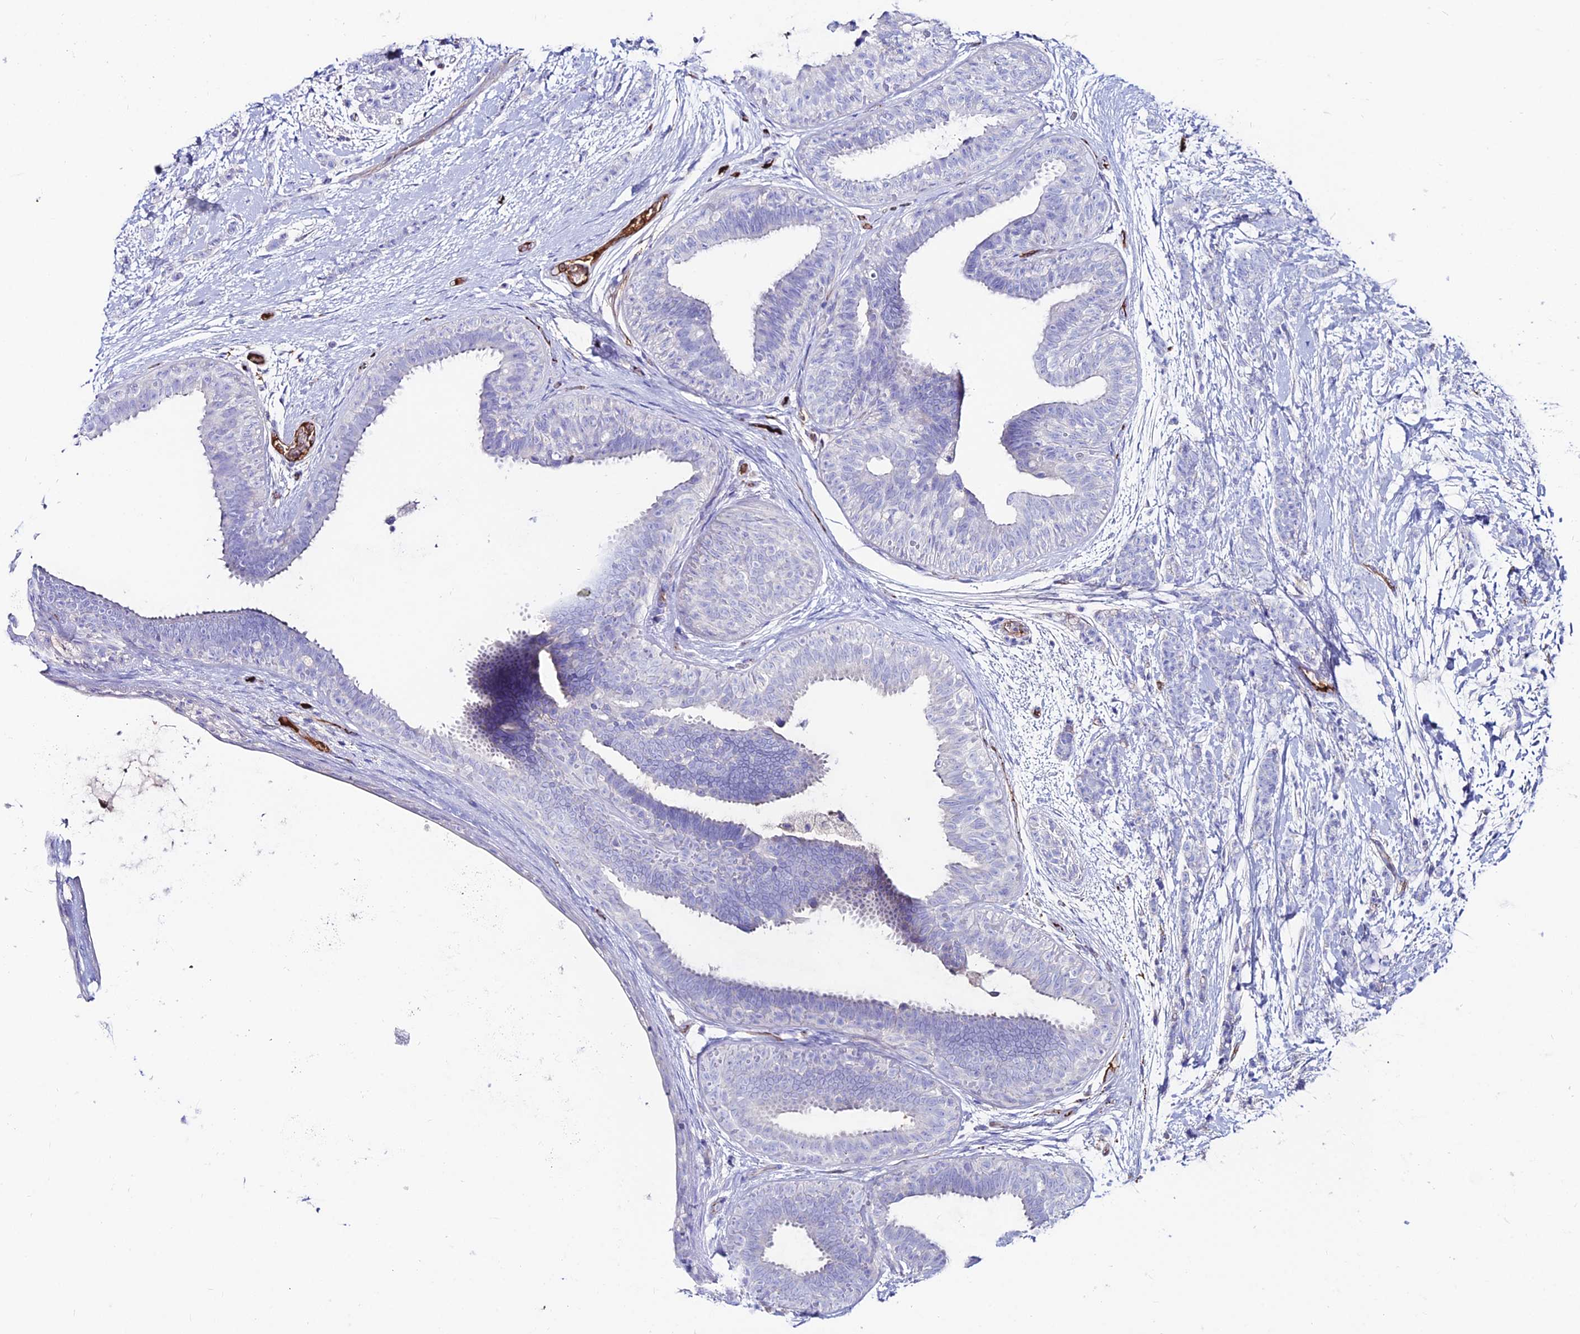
{"staining": {"intensity": "negative", "quantity": "none", "location": "none"}, "tissue": "breast cancer", "cell_type": "Tumor cells", "image_type": "cancer", "snomed": [{"axis": "morphology", "description": "Lobular carcinoma"}, {"axis": "topography", "description": "Breast"}], "caption": "The micrograph exhibits no significant staining in tumor cells of lobular carcinoma (breast). (Stains: DAB IHC with hematoxylin counter stain, Microscopy: brightfield microscopy at high magnification).", "gene": "SLC25A16", "patient": {"sex": "female", "age": 58}}